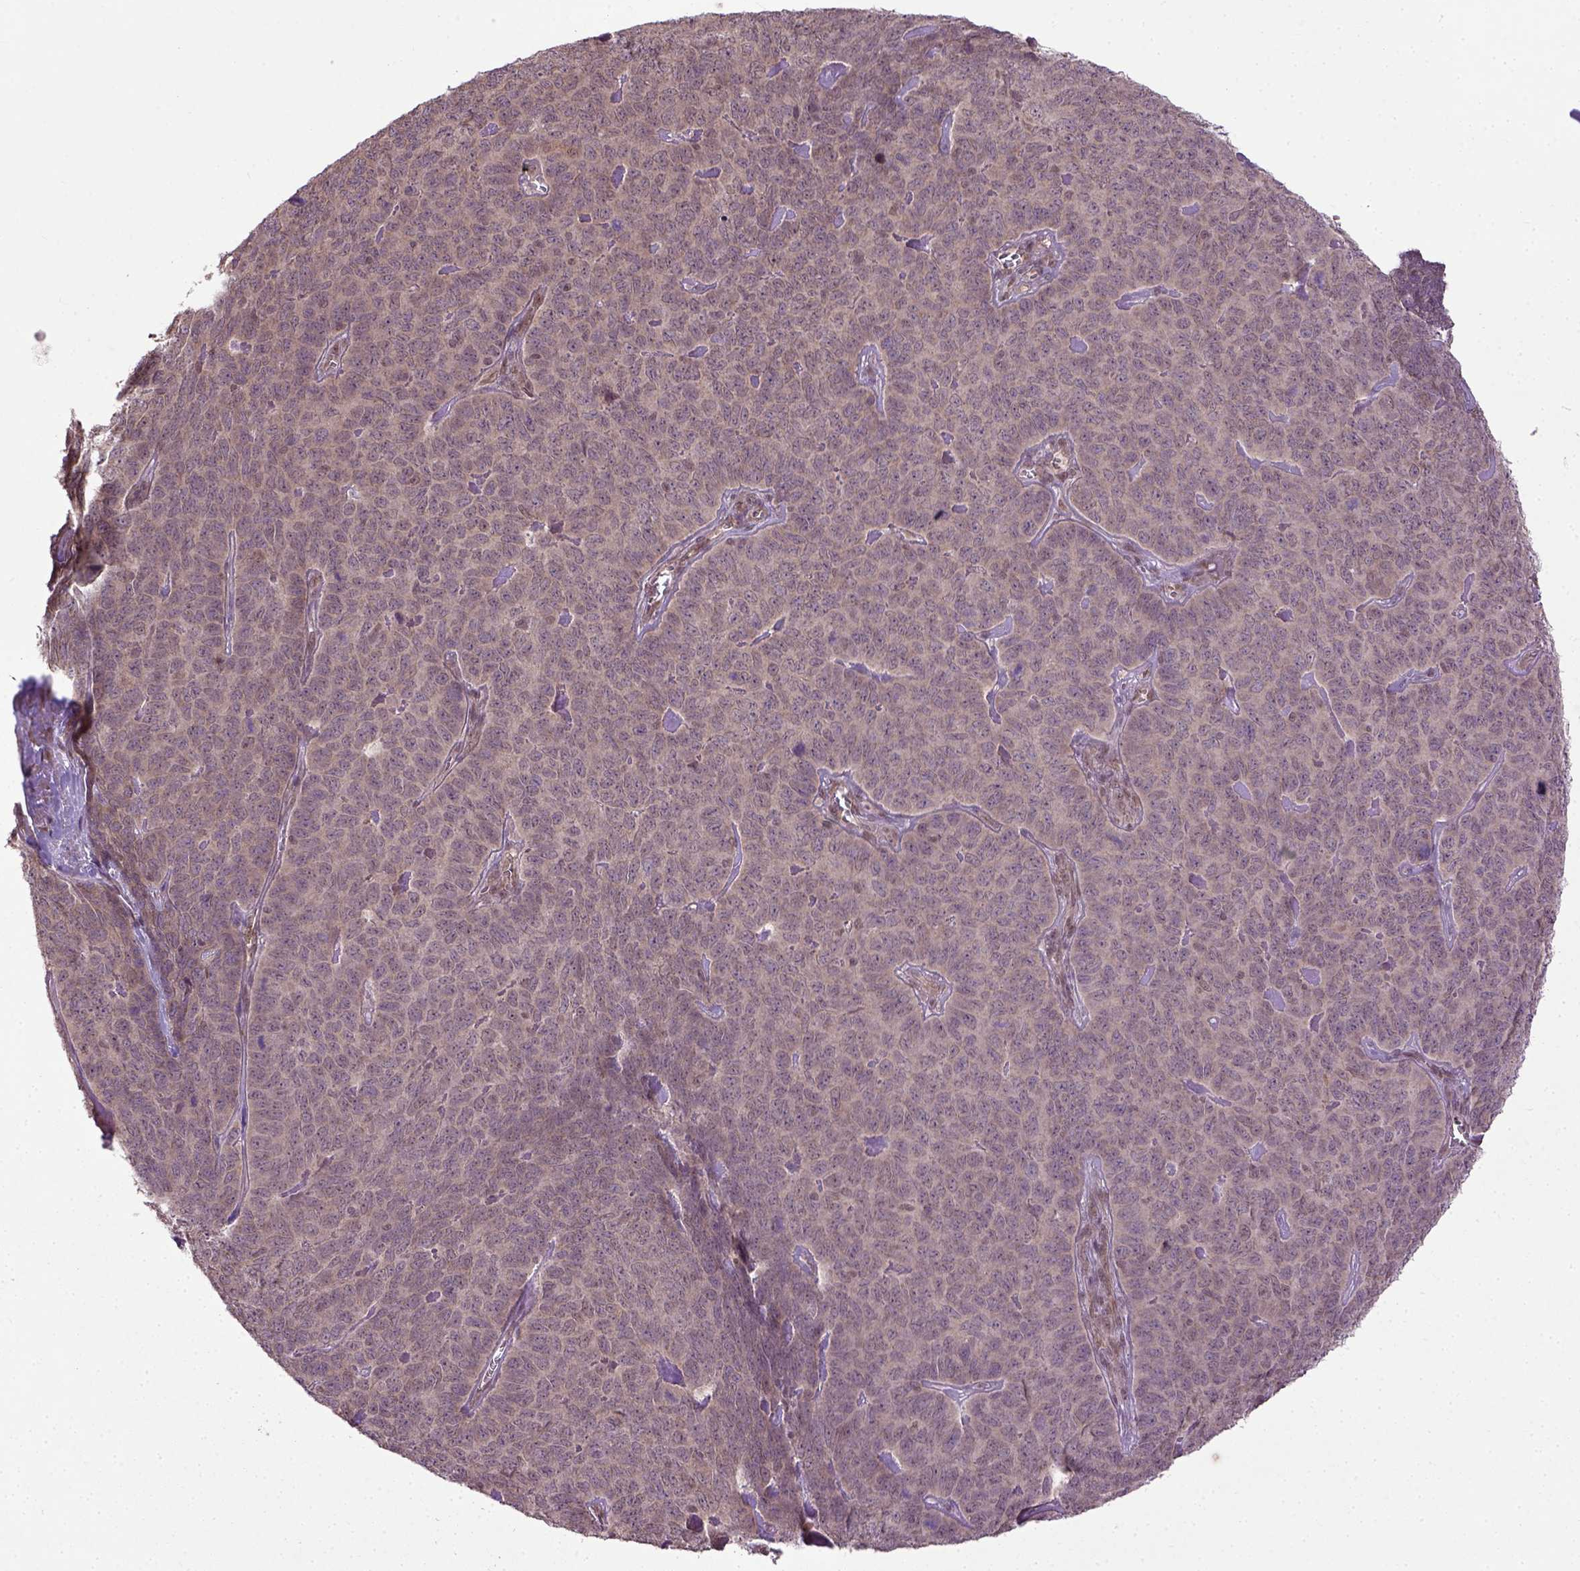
{"staining": {"intensity": "moderate", "quantity": "<25%", "location": "cytoplasmic/membranous"}, "tissue": "skin cancer", "cell_type": "Tumor cells", "image_type": "cancer", "snomed": [{"axis": "morphology", "description": "Squamous cell carcinoma, NOS"}, {"axis": "topography", "description": "Skin"}, {"axis": "topography", "description": "Anal"}], "caption": "IHC staining of skin squamous cell carcinoma, which demonstrates low levels of moderate cytoplasmic/membranous expression in approximately <25% of tumor cells indicating moderate cytoplasmic/membranous protein staining. The staining was performed using DAB (3,3'-diaminobenzidine) (brown) for protein detection and nuclei were counterstained in hematoxylin (blue).", "gene": "UBA3", "patient": {"sex": "female", "age": 51}}